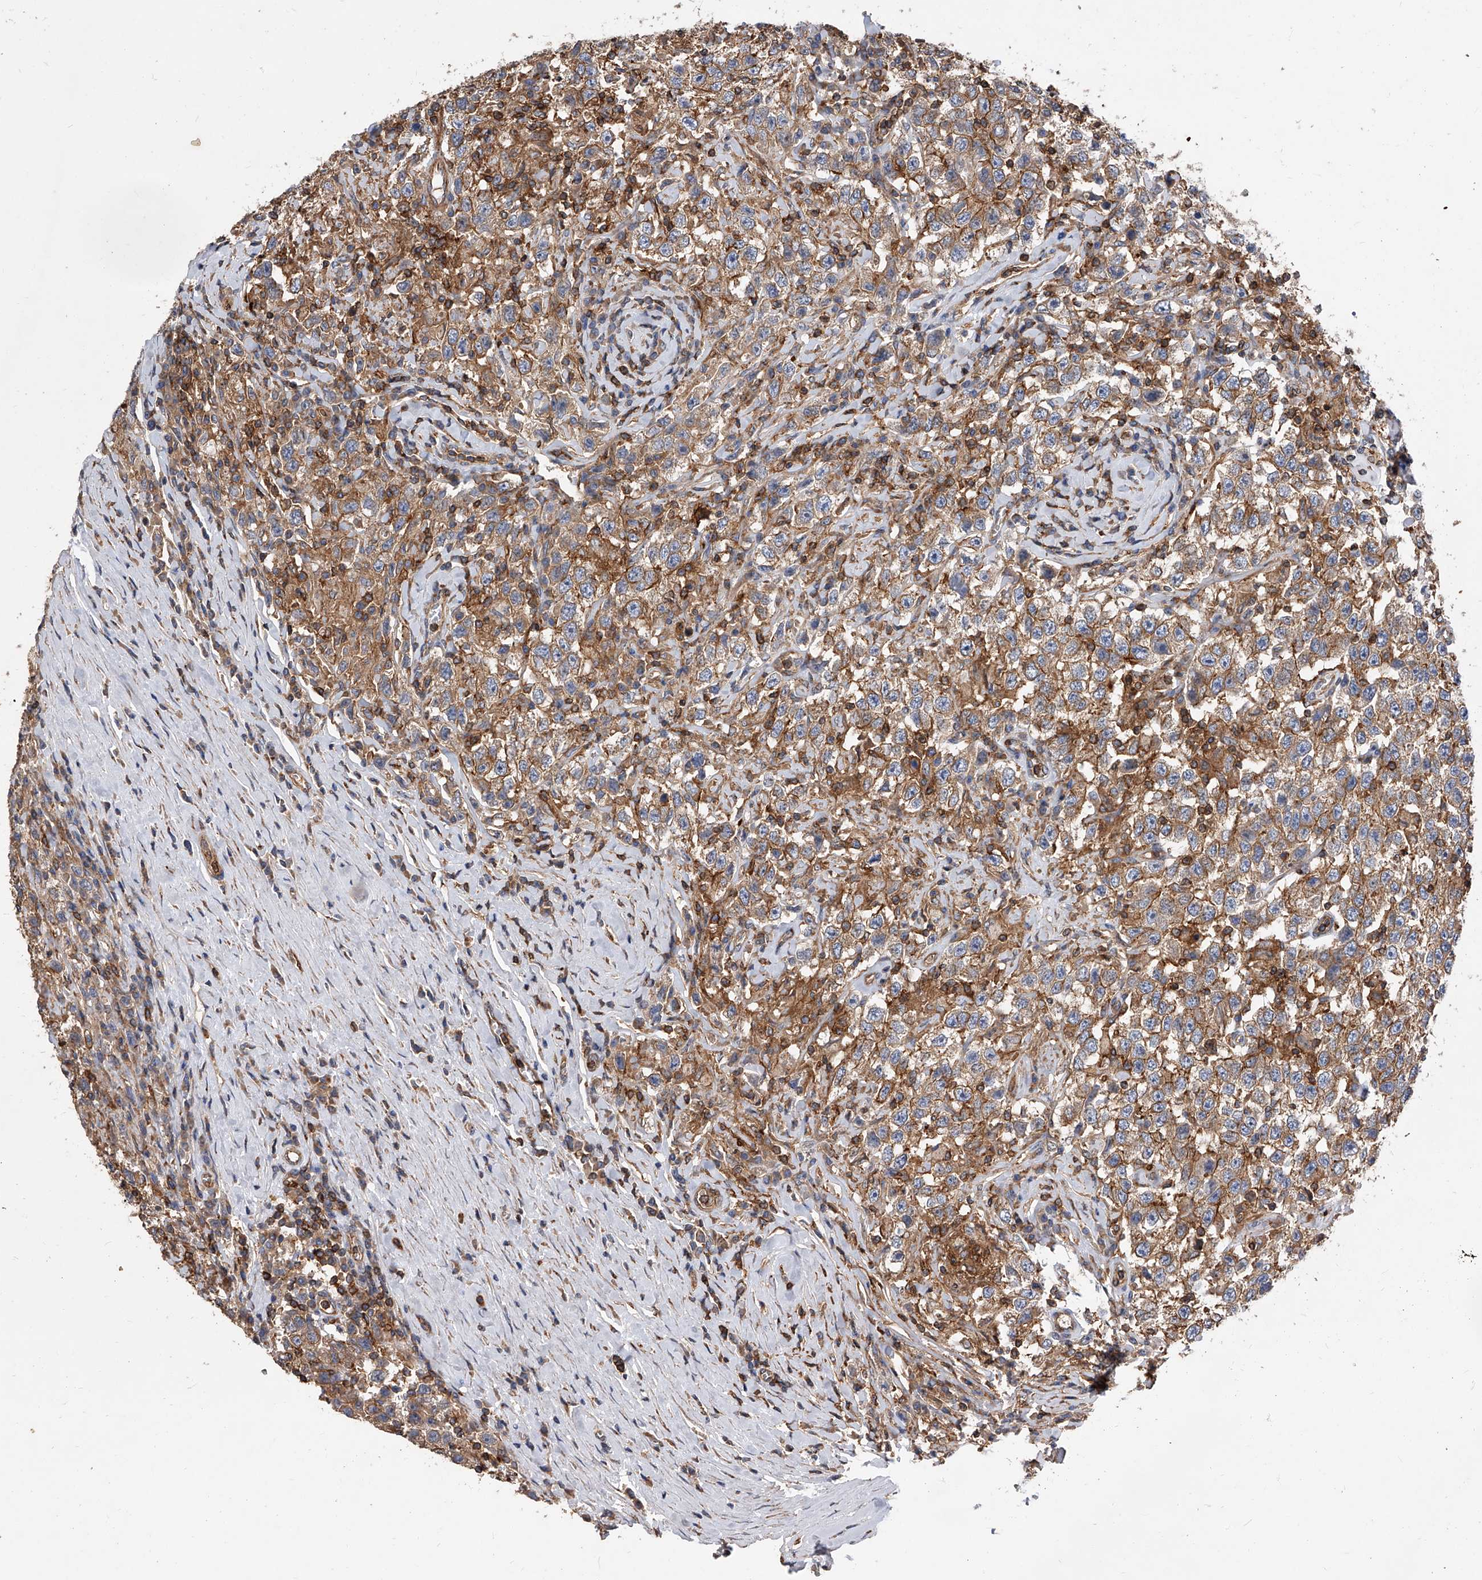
{"staining": {"intensity": "moderate", "quantity": ">75%", "location": "cytoplasmic/membranous"}, "tissue": "testis cancer", "cell_type": "Tumor cells", "image_type": "cancer", "snomed": [{"axis": "morphology", "description": "Seminoma, NOS"}, {"axis": "topography", "description": "Testis"}], "caption": "This is an image of IHC staining of testis seminoma, which shows moderate staining in the cytoplasmic/membranous of tumor cells.", "gene": "PISD", "patient": {"sex": "male", "age": 41}}